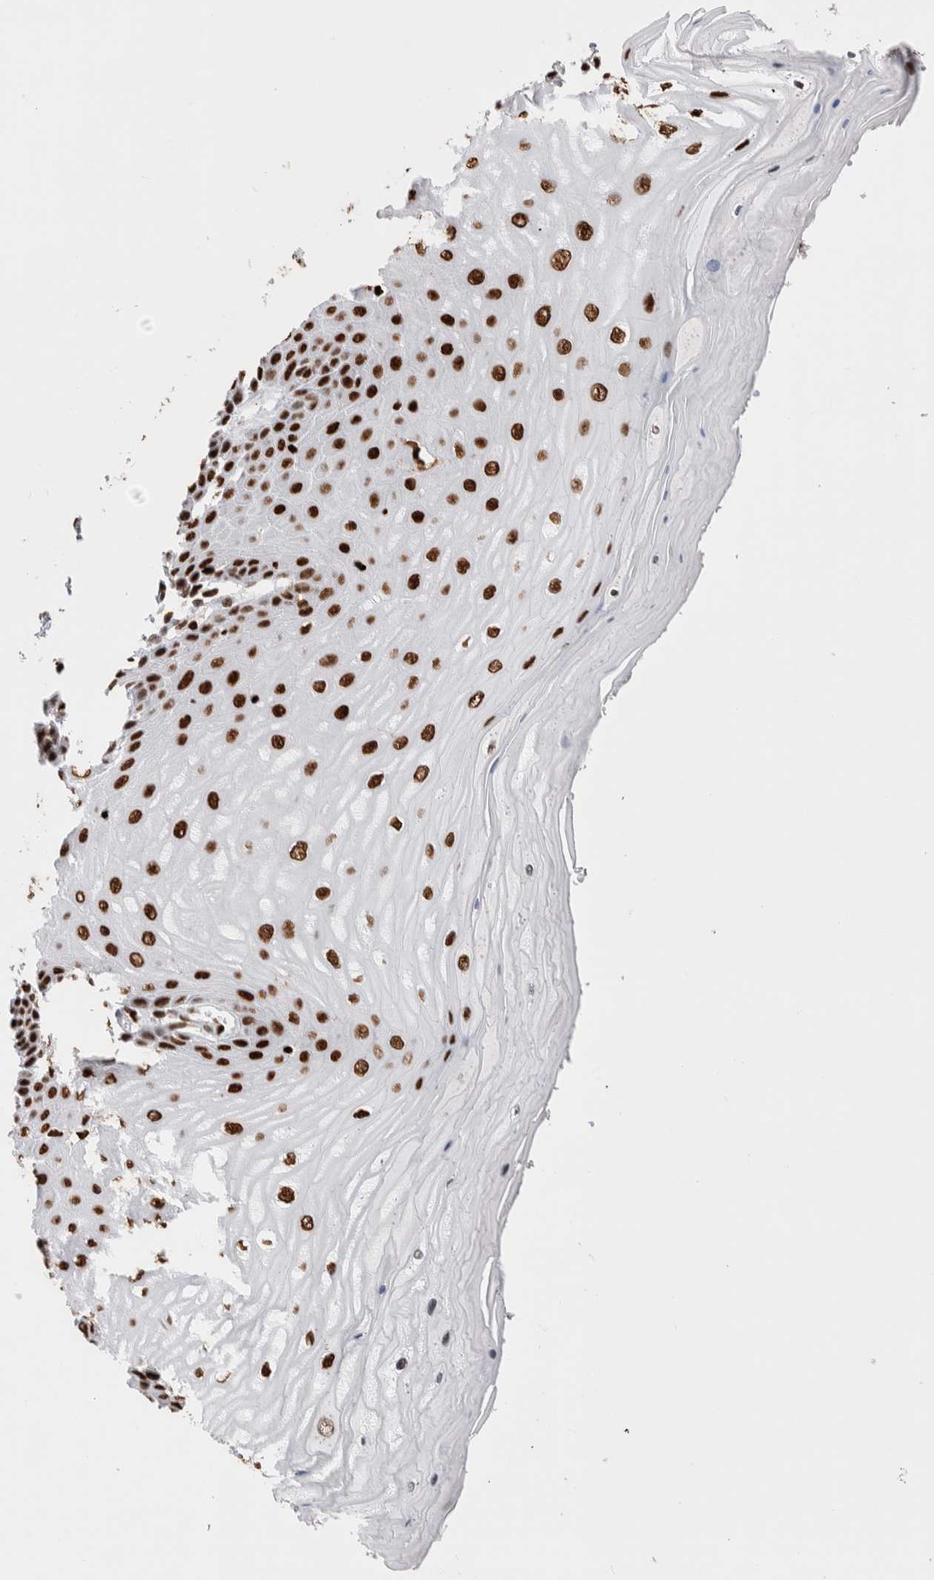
{"staining": {"intensity": "strong", "quantity": ">75%", "location": "nuclear"}, "tissue": "cervix", "cell_type": "Glandular cells", "image_type": "normal", "snomed": [{"axis": "morphology", "description": "Normal tissue, NOS"}, {"axis": "topography", "description": "Cervix"}], "caption": "DAB (3,3'-diaminobenzidine) immunohistochemical staining of benign cervix shows strong nuclear protein expression in about >75% of glandular cells. Ihc stains the protein of interest in brown and the nuclei are stained blue.", "gene": "C17orf49", "patient": {"sex": "female", "age": 55}}